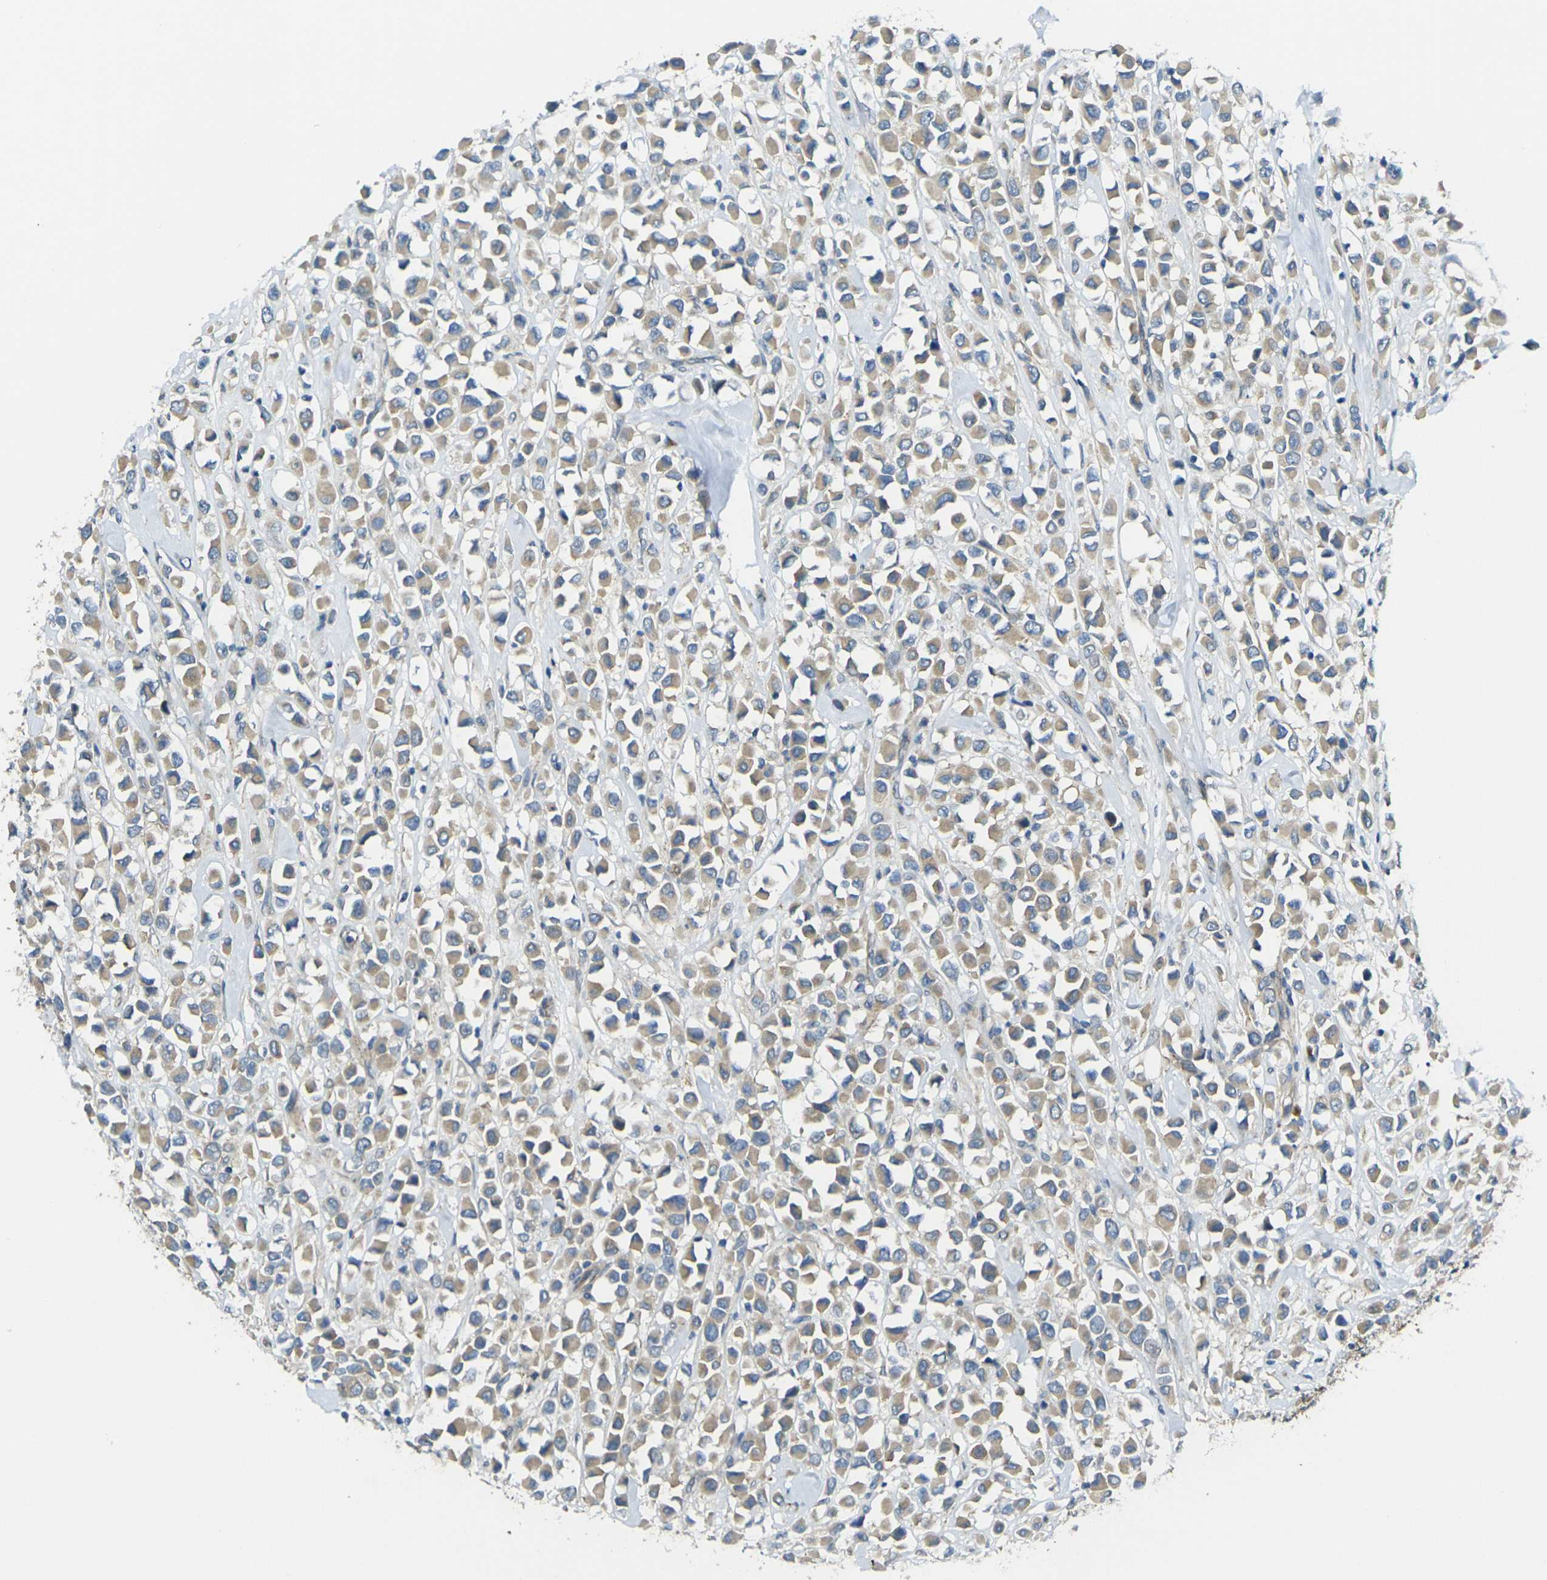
{"staining": {"intensity": "weak", "quantity": ">75%", "location": "cytoplasmic/membranous"}, "tissue": "breast cancer", "cell_type": "Tumor cells", "image_type": "cancer", "snomed": [{"axis": "morphology", "description": "Duct carcinoma"}, {"axis": "topography", "description": "Breast"}], "caption": "The histopathology image reveals a brown stain indicating the presence of a protein in the cytoplasmic/membranous of tumor cells in breast infiltrating ductal carcinoma.", "gene": "RHBDD1", "patient": {"sex": "female", "age": 61}}